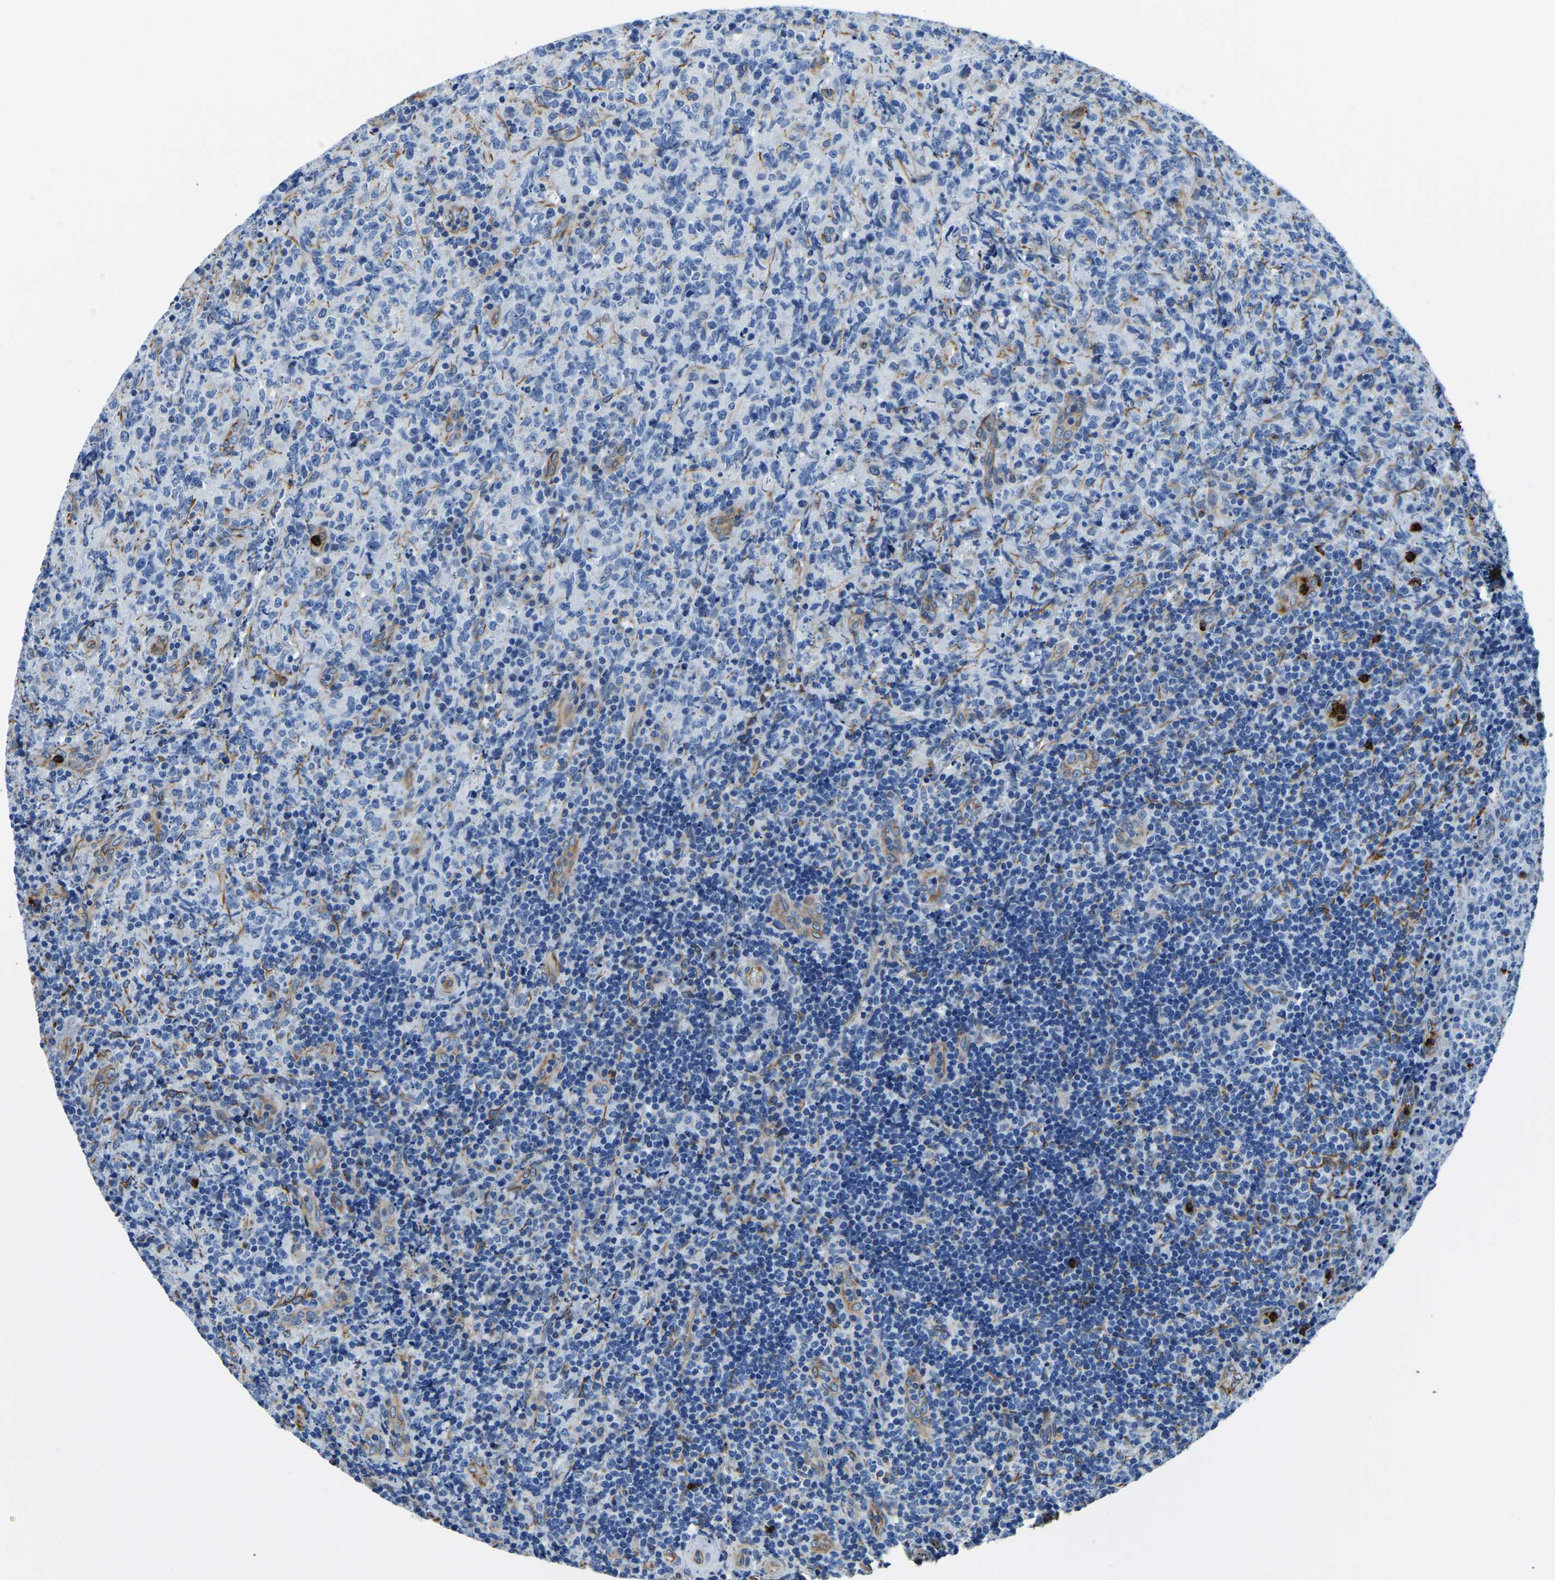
{"staining": {"intensity": "negative", "quantity": "none", "location": "none"}, "tissue": "lymphoma", "cell_type": "Tumor cells", "image_type": "cancer", "snomed": [{"axis": "morphology", "description": "Malignant lymphoma, non-Hodgkin's type, High grade"}, {"axis": "topography", "description": "Tonsil"}], "caption": "The image displays no staining of tumor cells in high-grade malignant lymphoma, non-Hodgkin's type.", "gene": "MS4A3", "patient": {"sex": "female", "age": 36}}